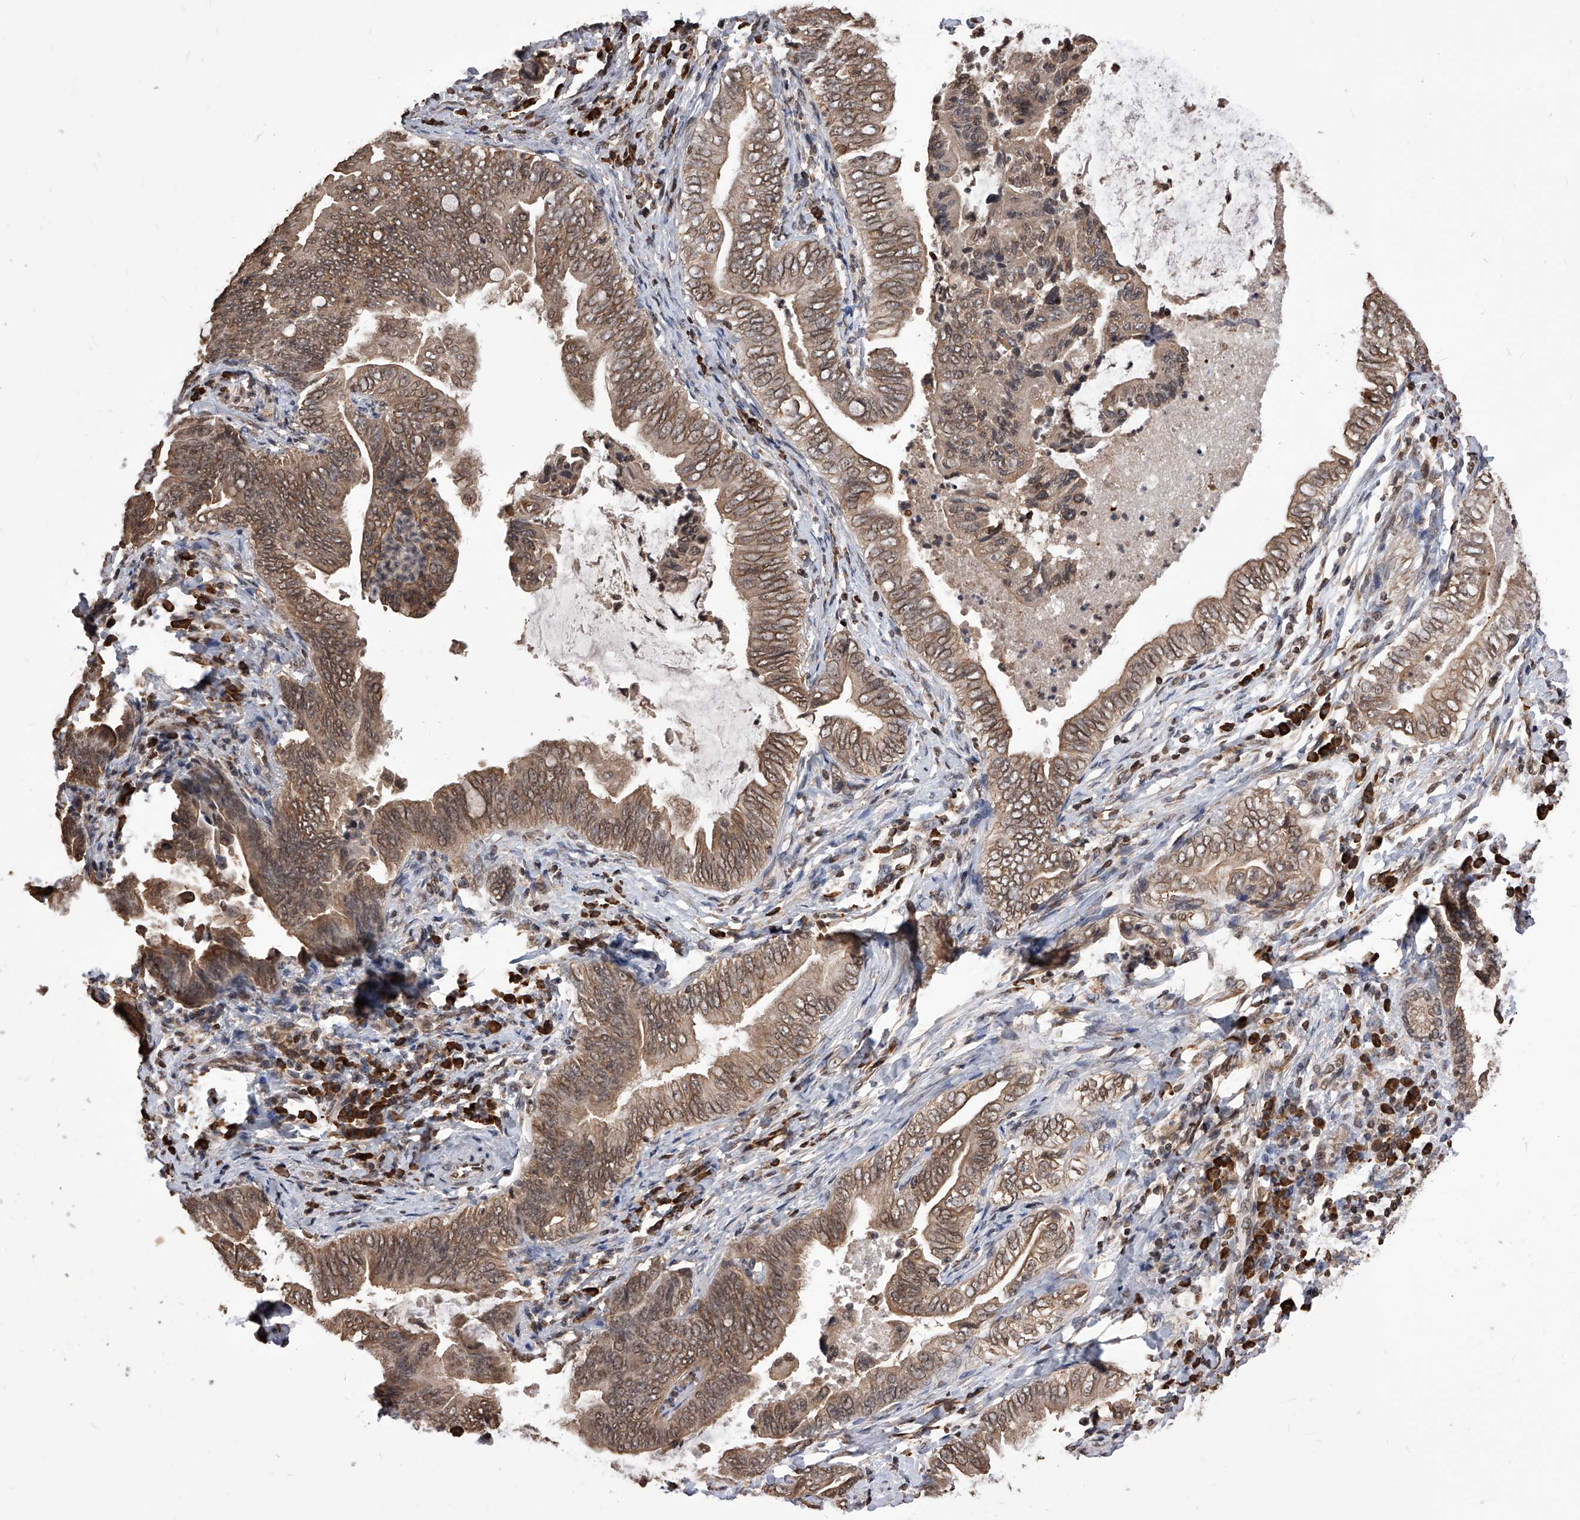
{"staining": {"intensity": "moderate", "quantity": ">75%", "location": "cytoplasmic/membranous,nuclear"}, "tissue": "pancreatic cancer", "cell_type": "Tumor cells", "image_type": "cancer", "snomed": [{"axis": "morphology", "description": "Adenocarcinoma, NOS"}, {"axis": "topography", "description": "Pancreas"}], "caption": "Pancreatic cancer (adenocarcinoma) stained with immunohistochemistry reveals moderate cytoplasmic/membranous and nuclear positivity in about >75% of tumor cells.", "gene": "ID1", "patient": {"sex": "male", "age": 75}}